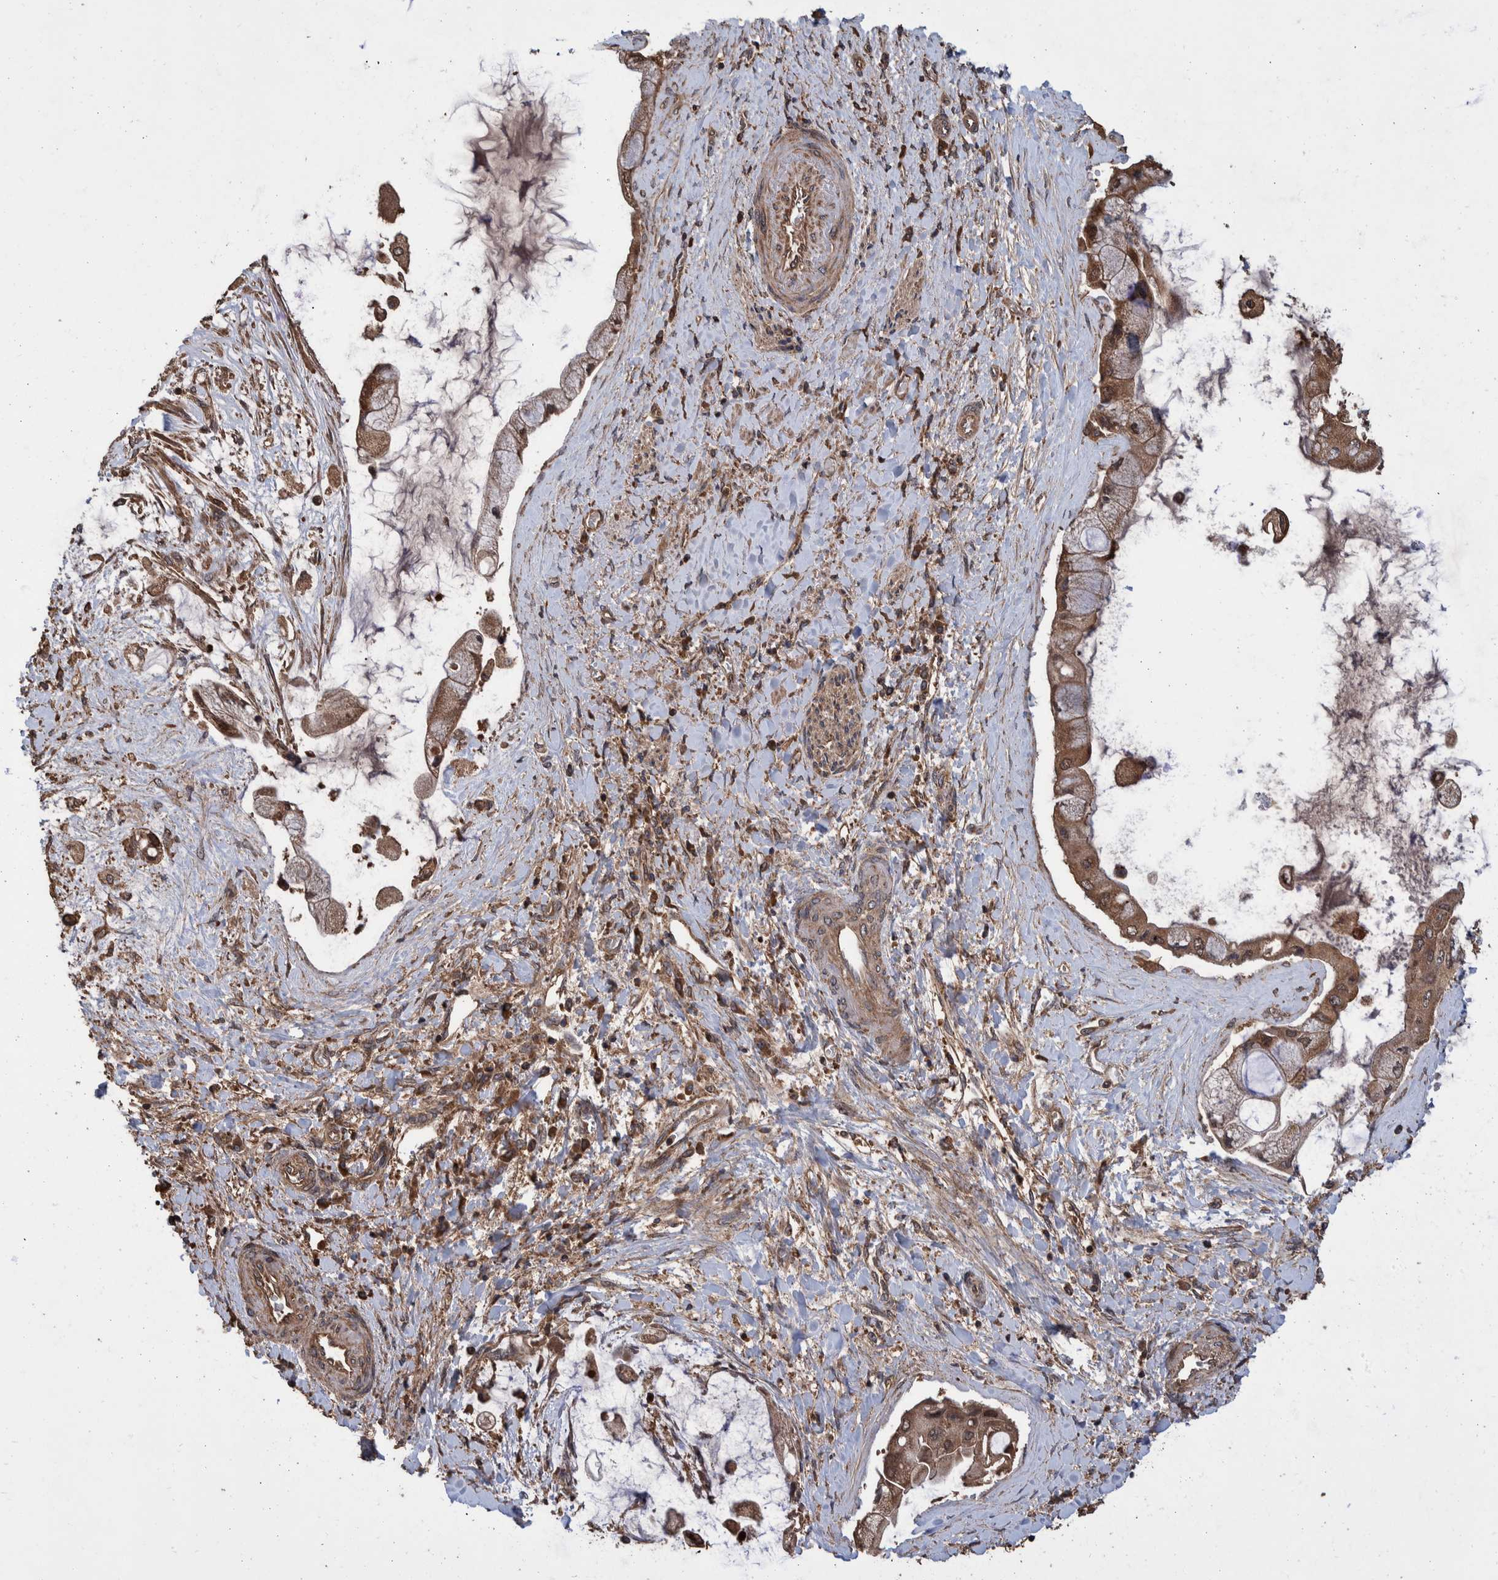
{"staining": {"intensity": "moderate", "quantity": ">75%", "location": "cytoplasmic/membranous"}, "tissue": "liver cancer", "cell_type": "Tumor cells", "image_type": "cancer", "snomed": [{"axis": "morphology", "description": "Cholangiocarcinoma"}, {"axis": "topography", "description": "Liver"}], "caption": "A brown stain labels moderate cytoplasmic/membranous expression of a protein in cholangiocarcinoma (liver) tumor cells.", "gene": "VBP1", "patient": {"sex": "male", "age": 50}}